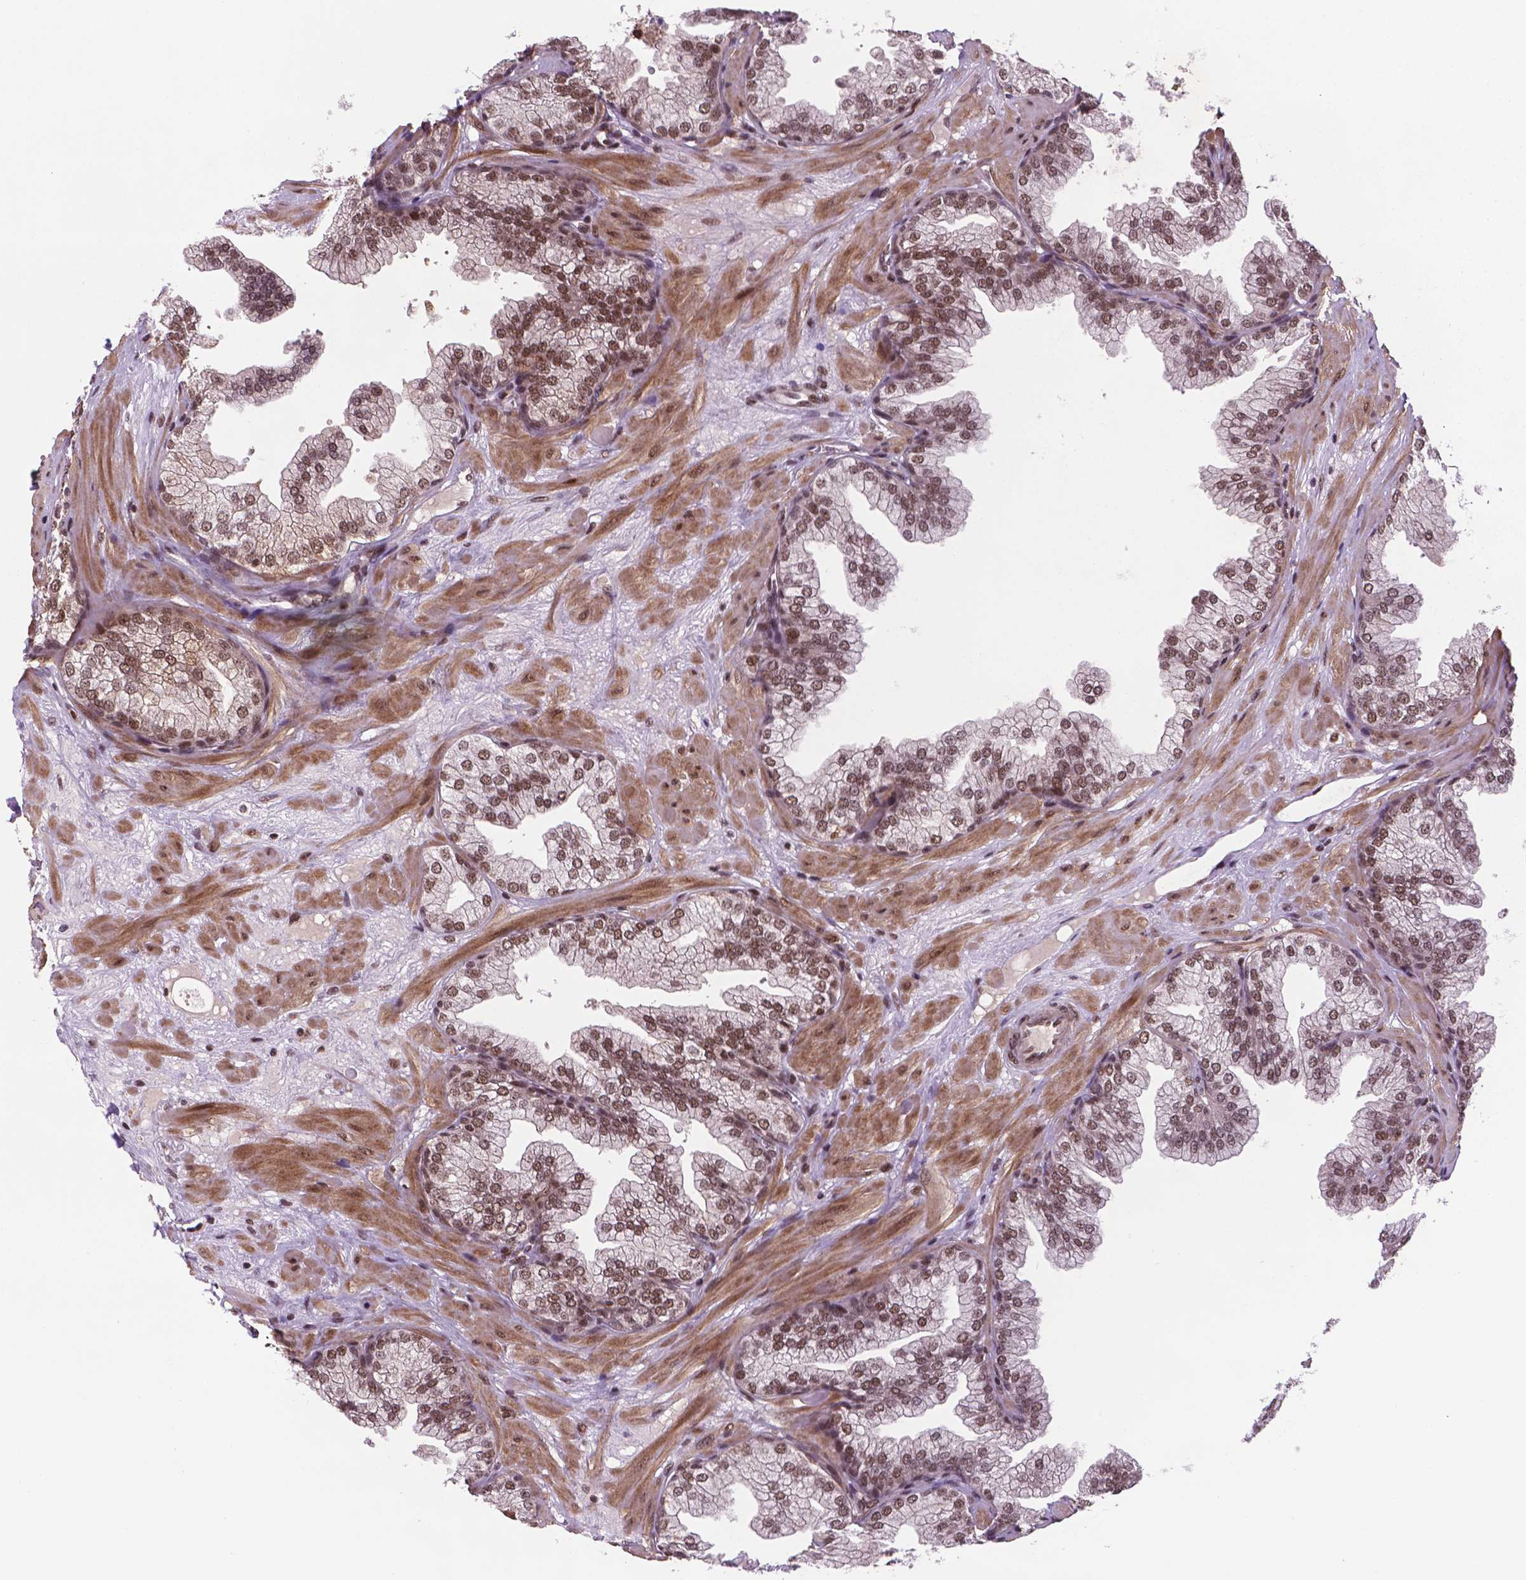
{"staining": {"intensity": "moderate", "quantity": ">75%", "location": "nuclear"}, "tissue": "prostate", "cell_type": "Glandular cells", "image_type": "normal", "snomed": [{"axis": "morphology", "description": "Normal tissue, NOS"}, {"axis": "topography", "description": "Prostate"}], "caption": "Normal prostate reveals moderate nuclear staining in approximately >75% of glandular cells, visualized by immunohistochemistry. The staining was performed using DAB, with brown indicating positive protein expression. Nuclei are stained blue with hematoxylin.", "gene": "SIRT6", "patient": {"sex": "male", "age": 37}}